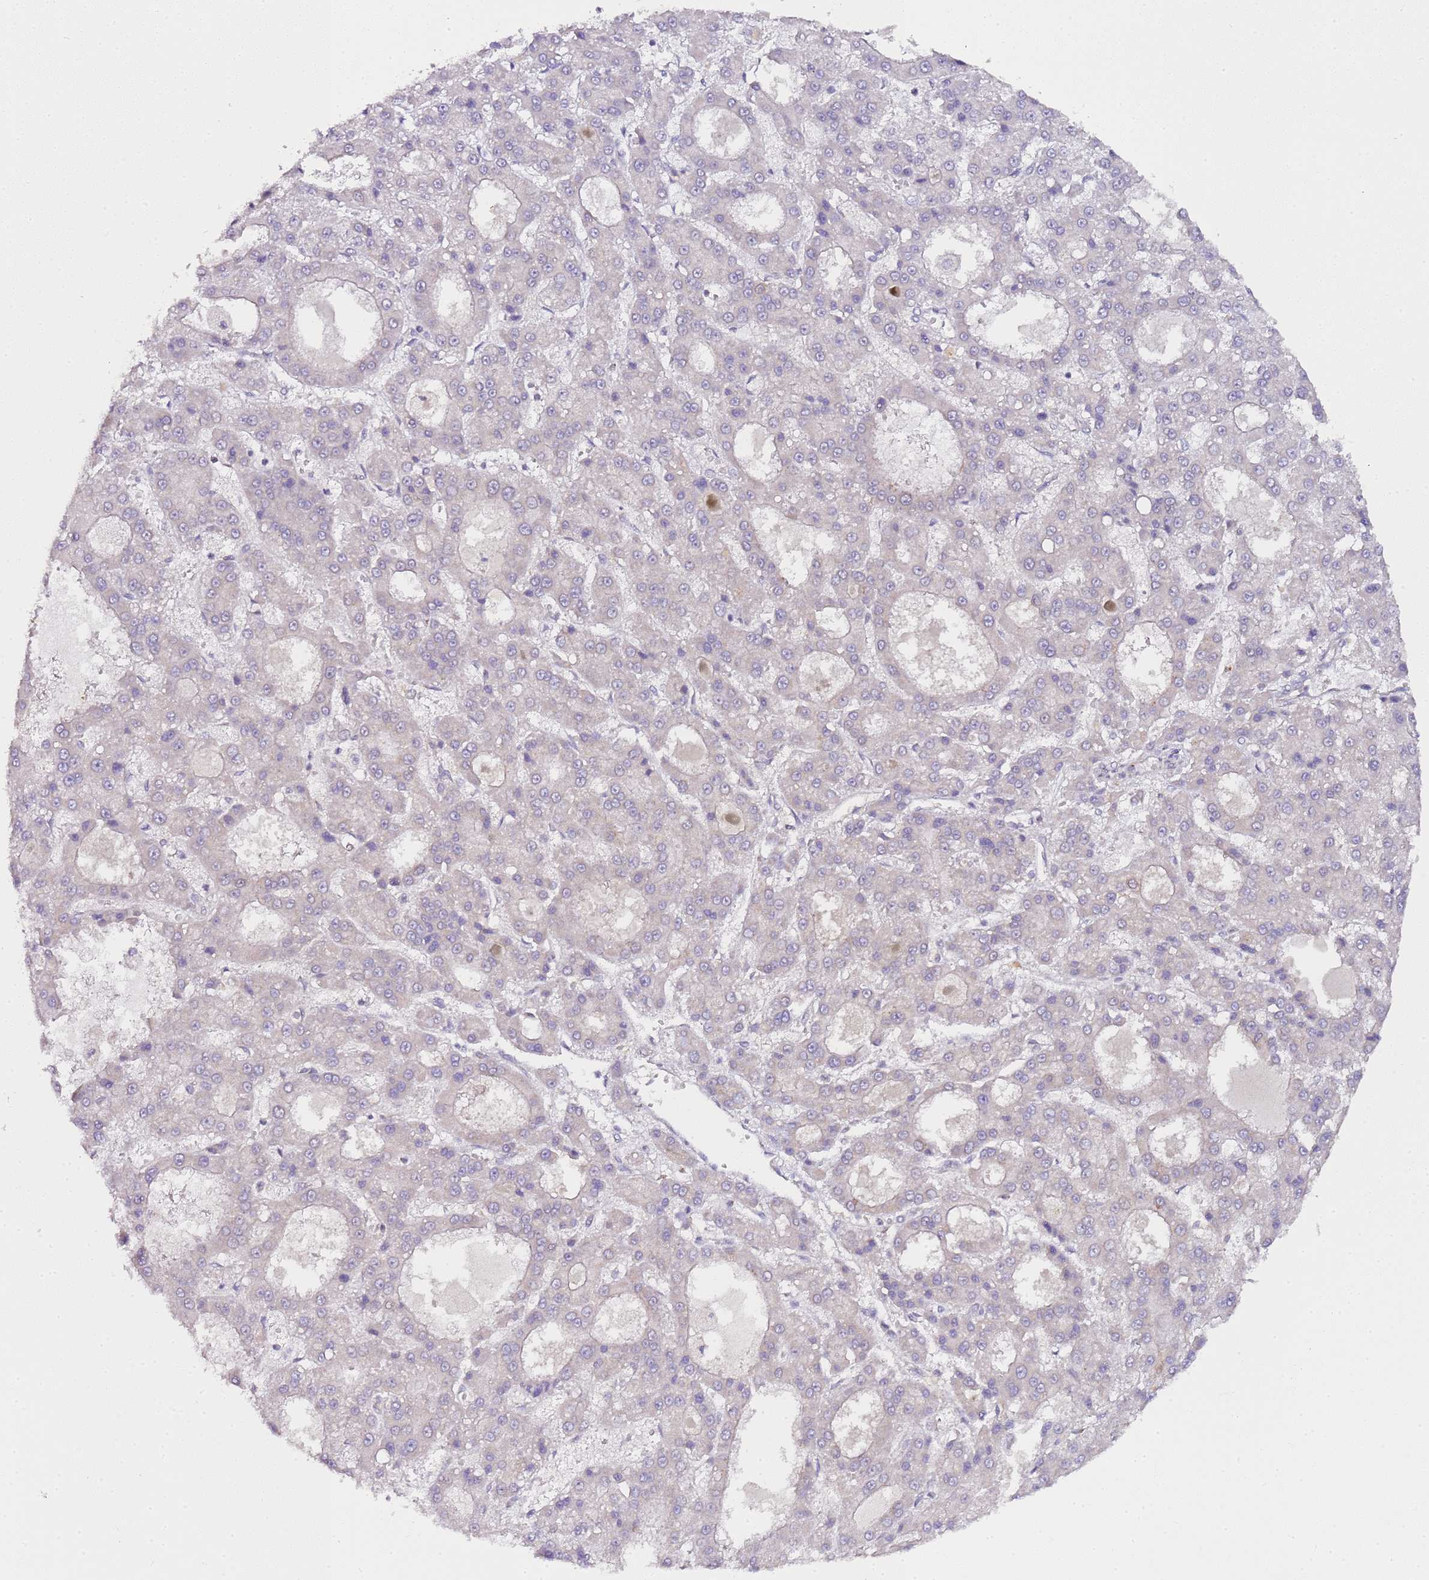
{"staining": {"intensity": "negative", "quantity": "none", "location": "none"}, "tissue": "liver cancer", "cell_type": "Tumor cells", "image_type": "cancer", "snomed": [{"axis": "morphology", "description": "Carcinoma, Hepatocellular, NOS"}, {"axis": "topography", "description": "Liver"}], "caption": "There is no significant expression in tumor cells of liver cancer (hepatocellular carcinoma).", "gene": "MRPL49", "patient": {"sex": "male", "age": 70}}